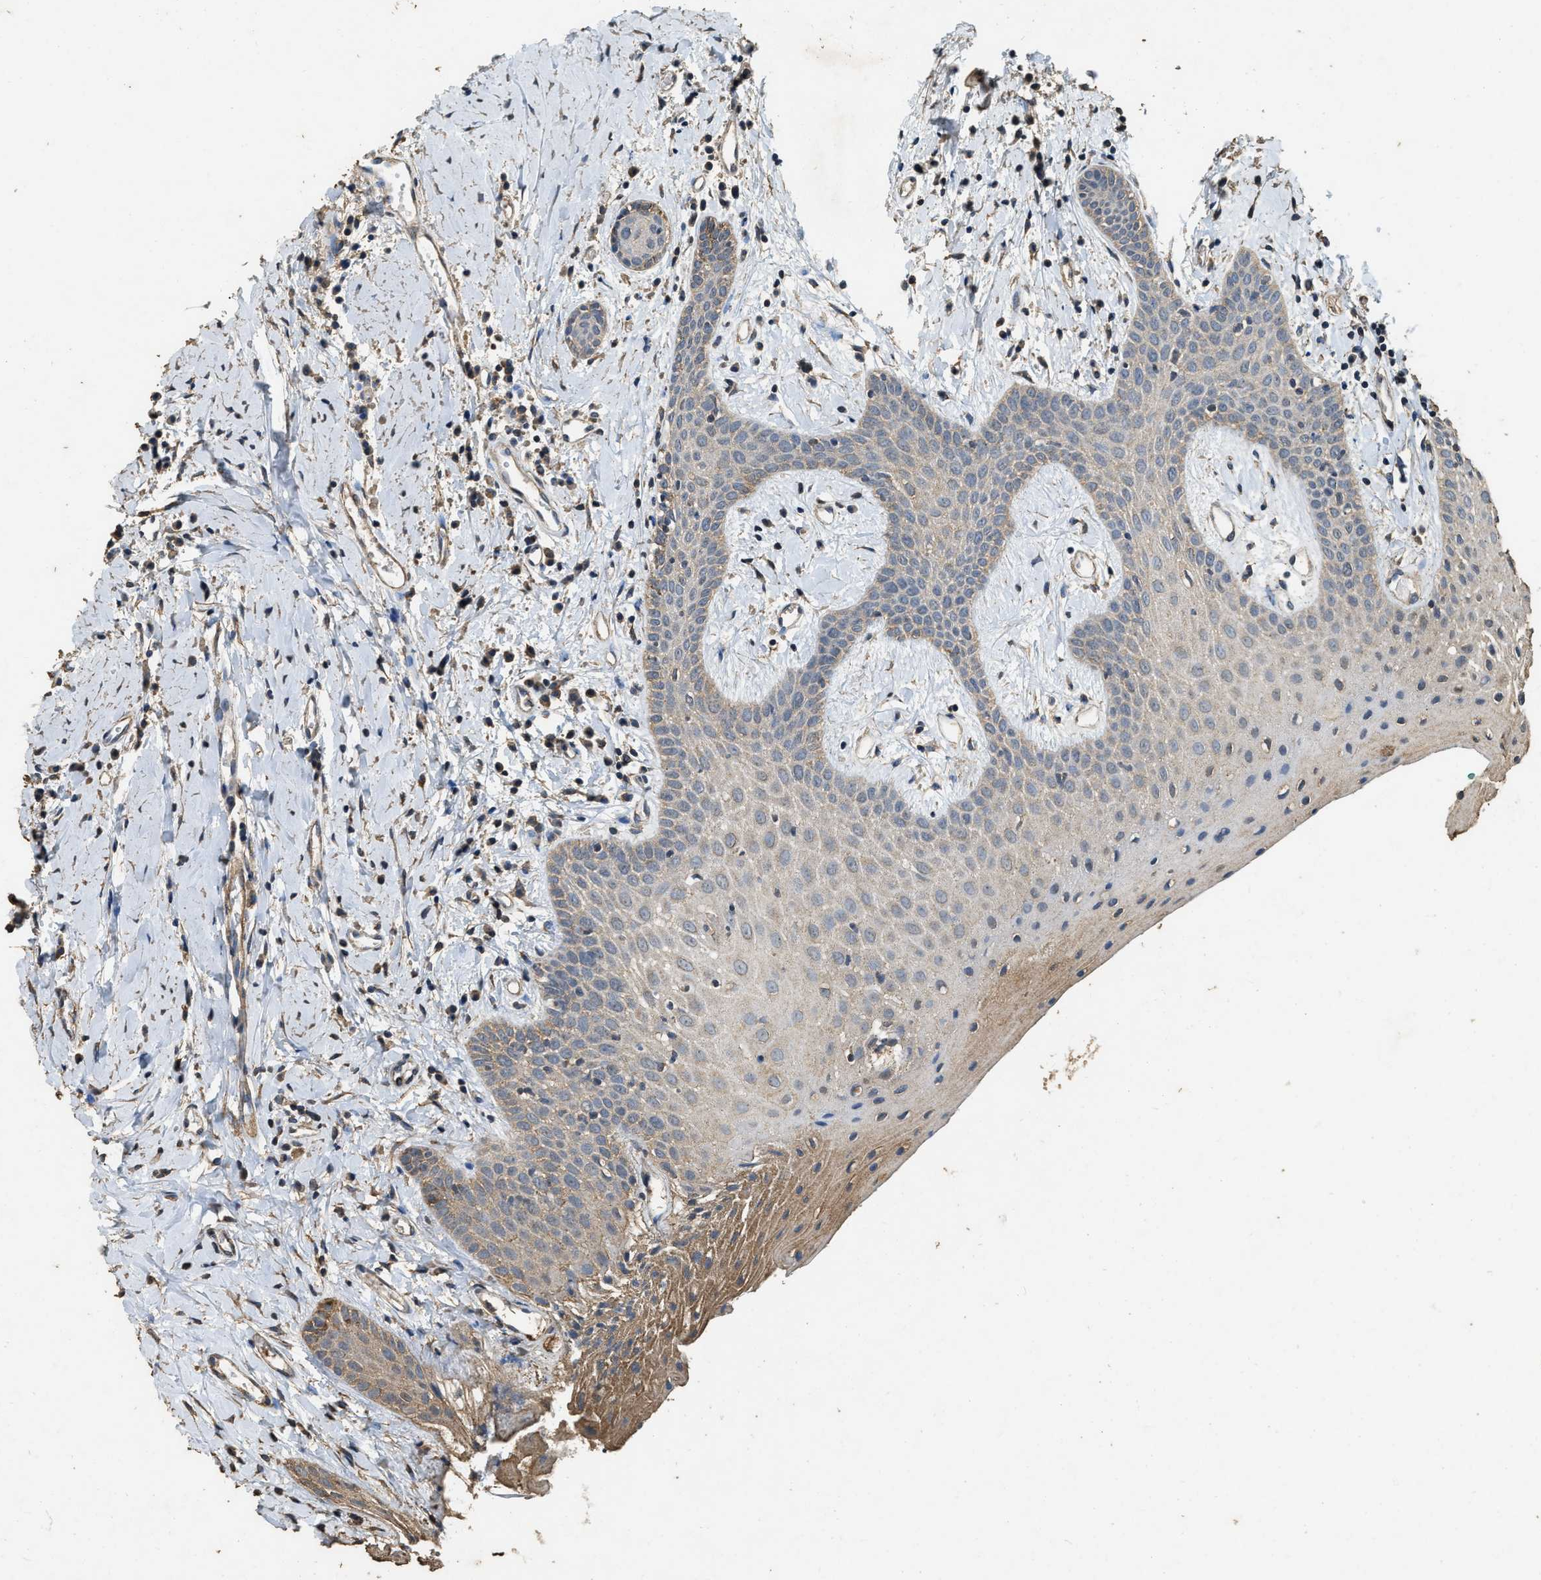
{"staining": {"intensity": "weak", "quantity": "<25%", "location": "cytoplasmic/membranous"}, "tissue": "oral mucosa", "cell_type": "Squamous epithelial cells", "image_type": "normal", "snomed": [{"axis": "morphology", "description": "Normal tissue, NOS"}, {"axis": "morphology", "description": "Squamous cell carcinoma, NOS"}, {"axis": "topography", "description": "Oral tissue"}, {"axis": "topography", "description": "Salivary gland"}, {"axis": "topography", "description": "Head-Neck"}], "caption": "Squamous epithelial cells show no significant expression in benign oral mucosa. (DAB immunohistochemistry (IHC) visualized using brightfield microscopy, high magnification).", "gene": "MIB1", "patient": {"sex": "female", "age": 62}}